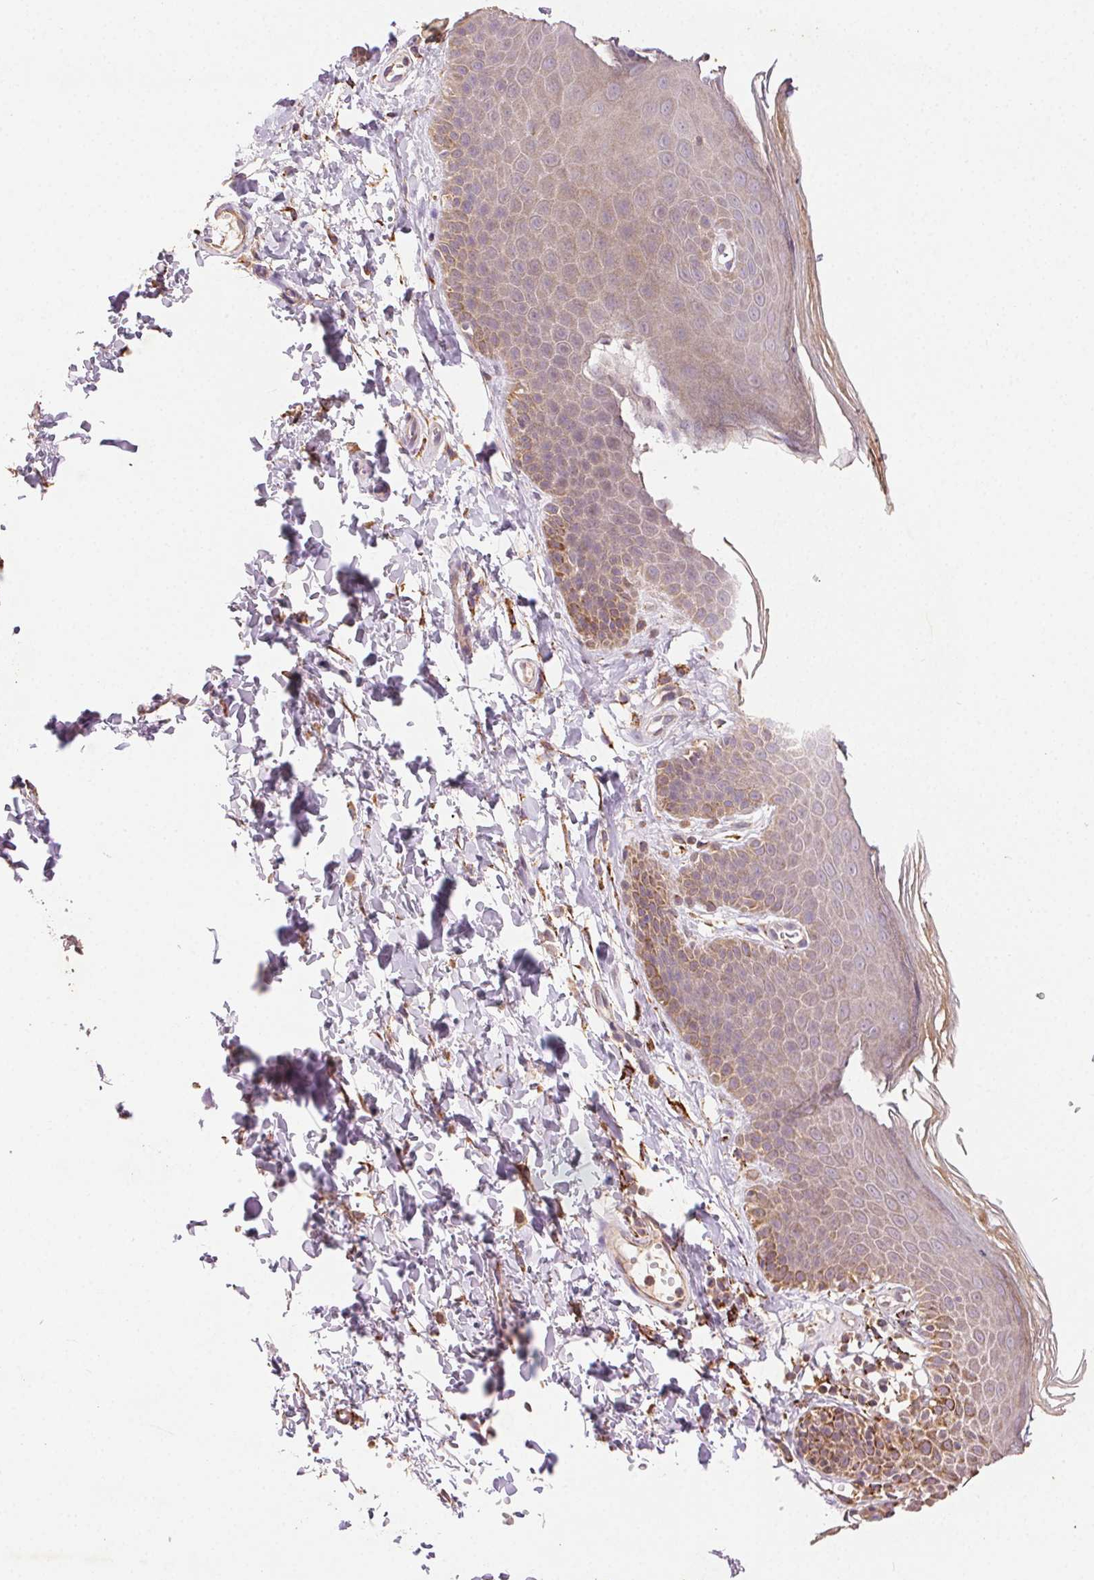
{"staining": {"intensity": "moderate", "quantity": "<25%", "location": "cytoplasmic/membranous"}, "tissue": "skin", "cell_type": "Epidermal cells", "image_type": "normal", "snomed": [{"axis": "morphology", "description": "Normal tissue, NOS"}, {"axis": "topography", "description": "Anal"}], "caption": "Moderate cytoplasmic/membranous positivity is identified in approximately <25% of epidermal cells in normal skin.", "gene": "FNBP1L", "patient": {"sex": "male", "age": 53}}